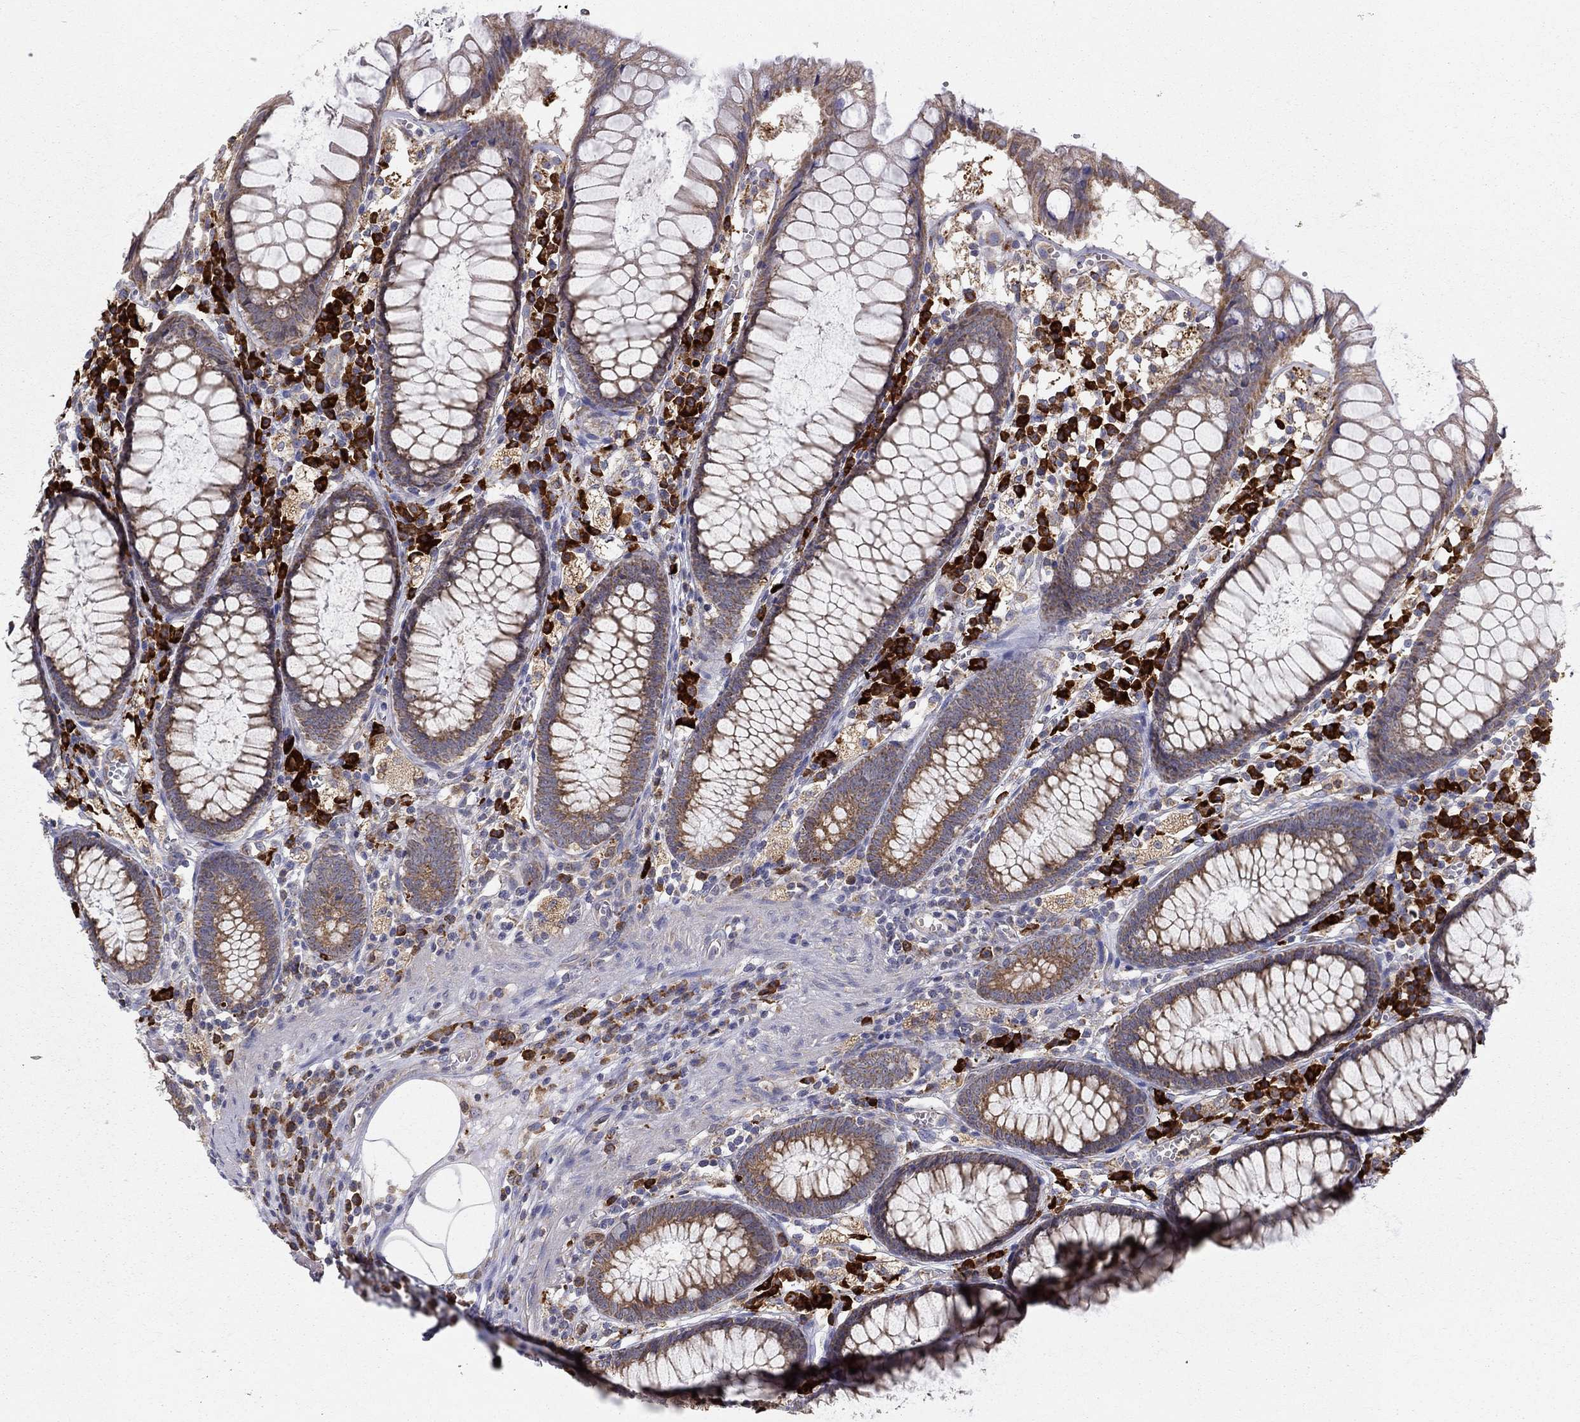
{"staining": {"intensity": "negative", "quantity": "none", "location": "none"}, "tissue": "colon", "cell_type": "Endothelial cells", "image_type": "normal", "snomed": [{"axis": "morphology", "description": "Normal tissue, NOS"}, {"axis": "topography", "description": "Colon"}], "caption": "Immunohistochemistry of normal colon displays no staining in endothelial cells.", "gene": "PRDX4", "patient": {"sex": "male", "age": 65}}